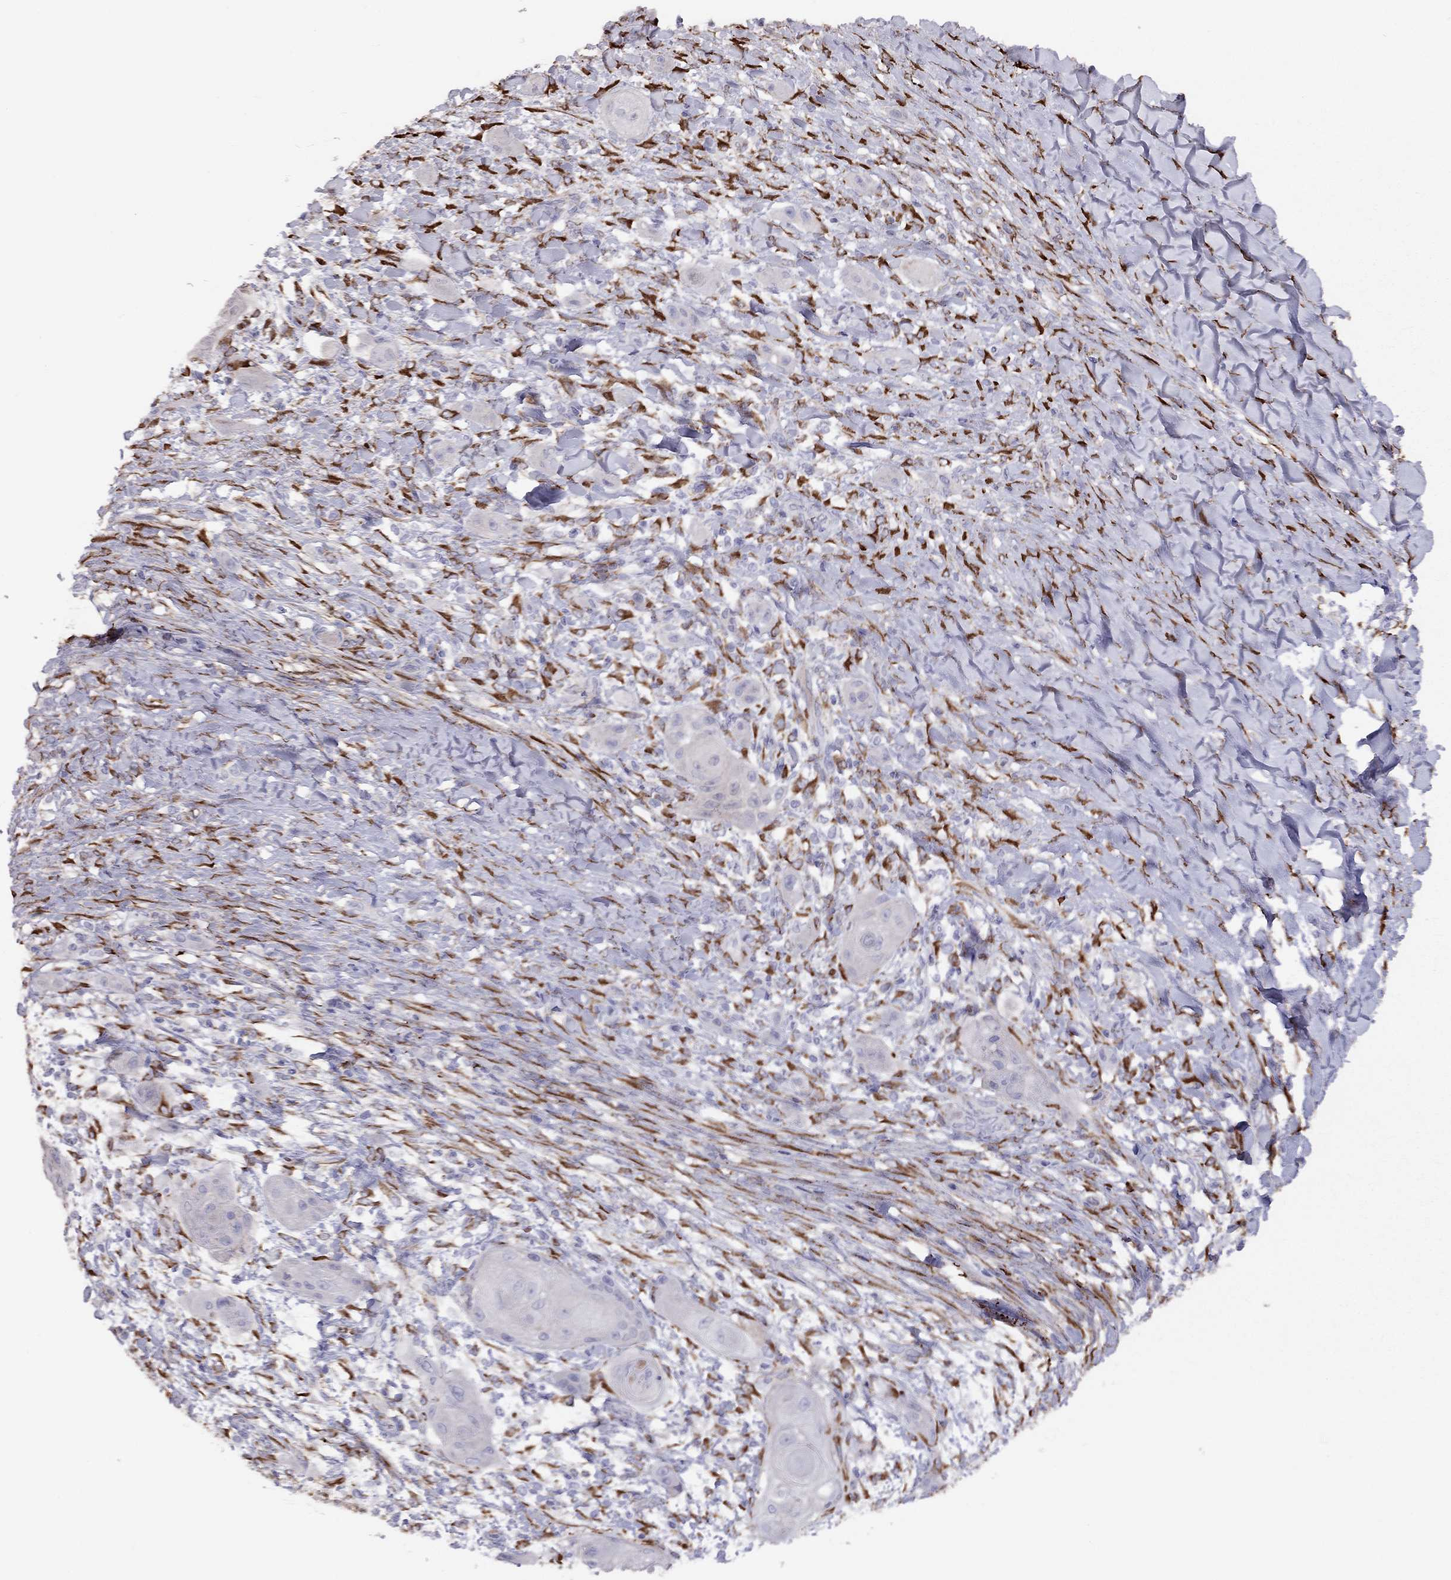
{"staining": {"intensity": "negative", "quantity": "none", "location": "none"}, "tissue": "skin cancer", "cell_type": "Tumor cells", "image_type": "cancer", "snomed": [{"axis": "morphology", "description": "Squamous cell carcinoma, NOS"}, {"axis": "topography", "description": "Skin"}], "caption": "Immunohistochemistry photomicrograph of skin cancer stained for a protein (brown), which exhibits no positivity in tumor cells. (Stains: DAB immunohistochemistry (IHC) with hematoxylin counter stain, Microscopy: brightfield microscopy at high magnification).", "gene": "RHD", "patient": {"sex": "male", "age": 62}}